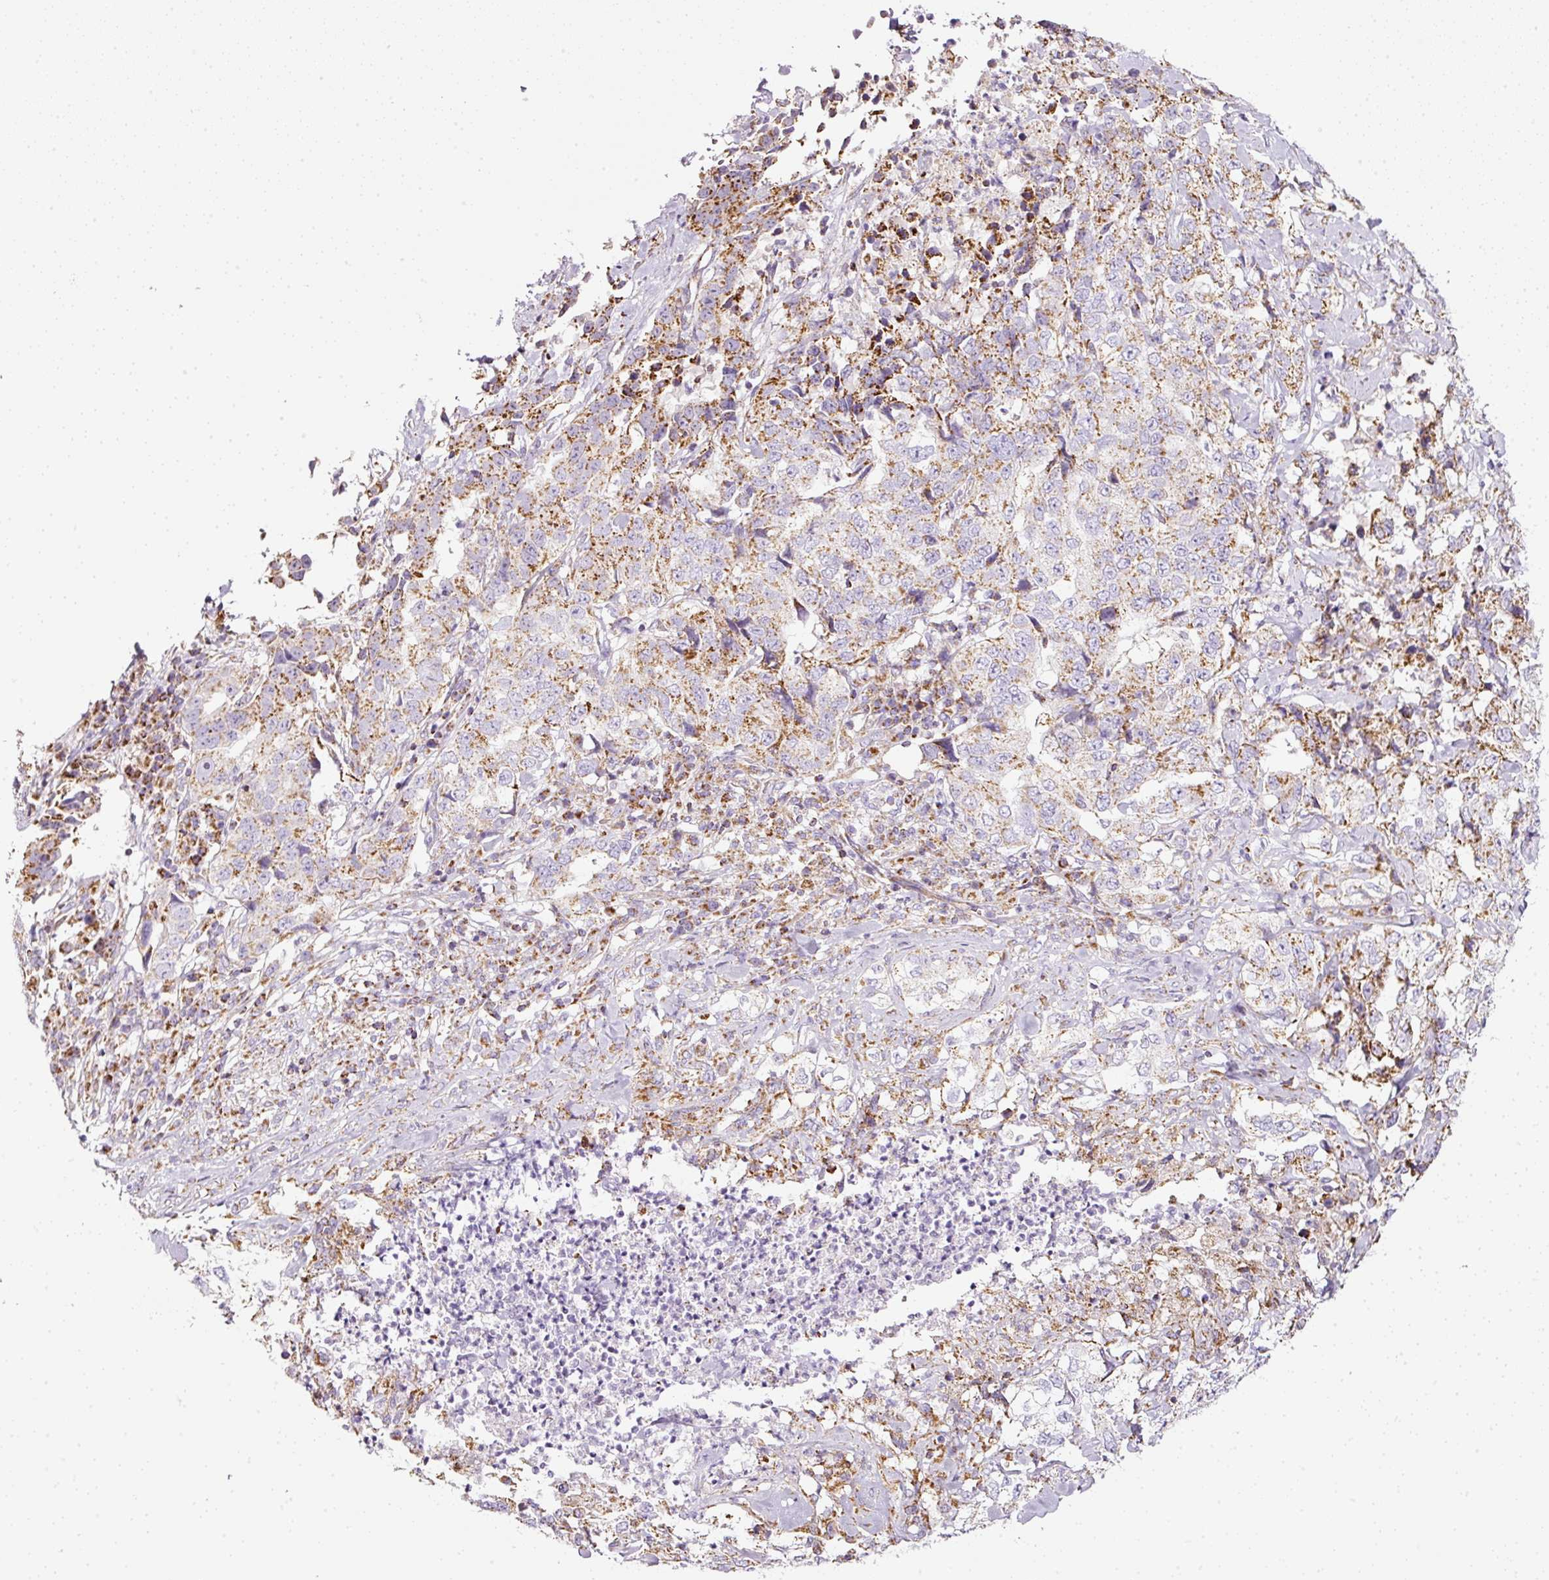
{"staining": {"intensity": "moderate", "quantity": "25%-75%", "location": "cytoplasmic/membranous"}, "tissue": "lung cancer", "cell_type": "Tumor cells", "image_type": "cancer", "snomed": [{"axis": "morphology", "description": "Adenocarcinoma, NOS"}, {"axis": "topography", "description": "Lung"}], "caption": "A medium amount of moderate cytoplasmic/membranous expression is seen in approximately 25%-75% of tumor cells in lung cancer tissue.", "gene": "SDHA", "patient": {"sex": "female", "age": 51}}